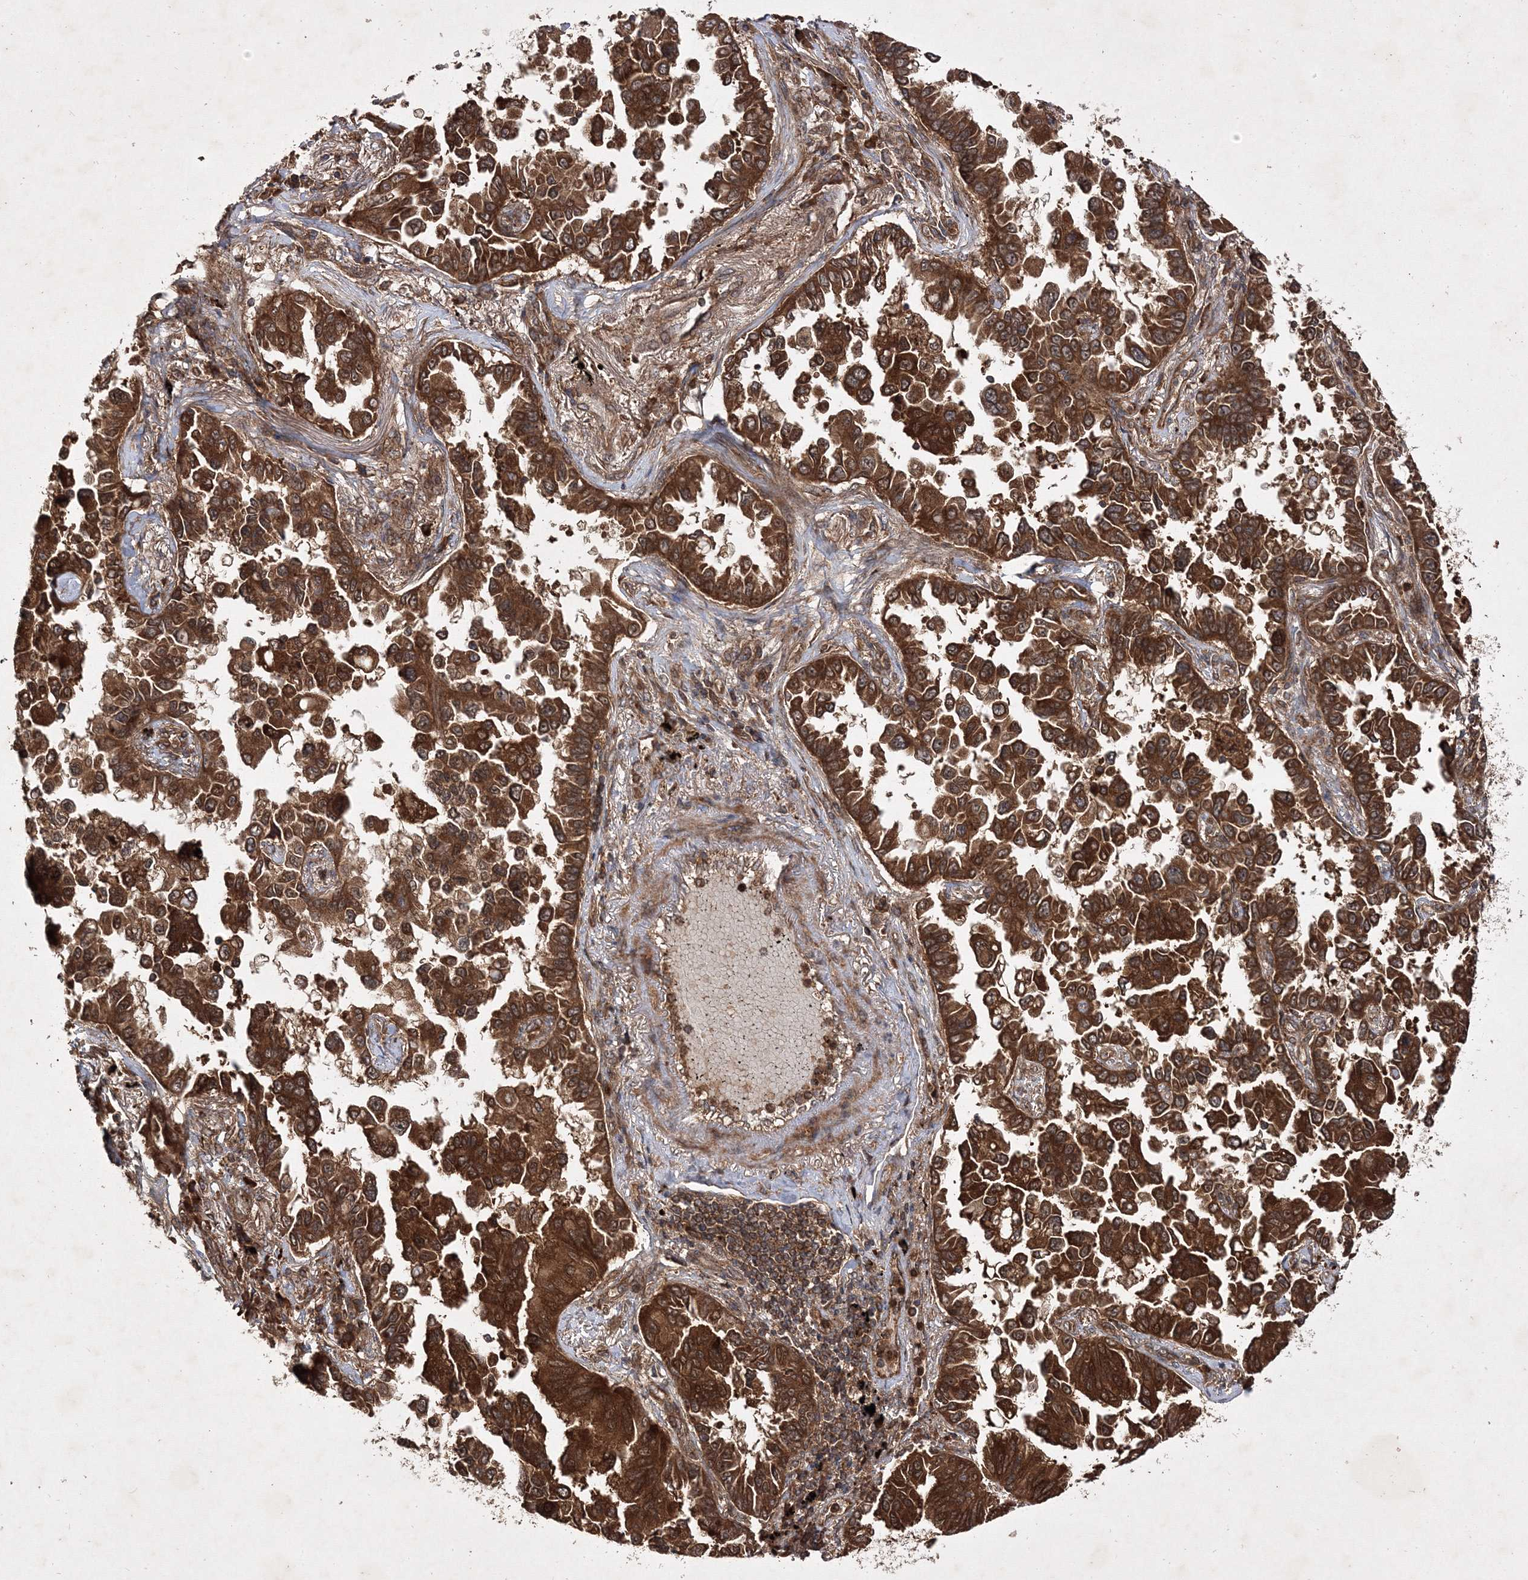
{"staining": {"intensity": "strong", "quantity": ">75%", "location": "cytoplasmic/membranous"}, "tissue": "lung cancer", "cell_type": "Tumor cells", "image_type": "cancer", "snomed": [{"axis": "morphology", "description": "Adenocarcinoma, NOS"}, {"axis": "topography", "description": "Lung"}], "caption": "Immunohistochemical staining of human lung cancer (adenocarcinoma) displays strong cytoplasmic/membranous protein expression in approximately >75% of tumor cells.", "gene": "DNAJC13", "patient": {"sex": "female", "age": 67}}